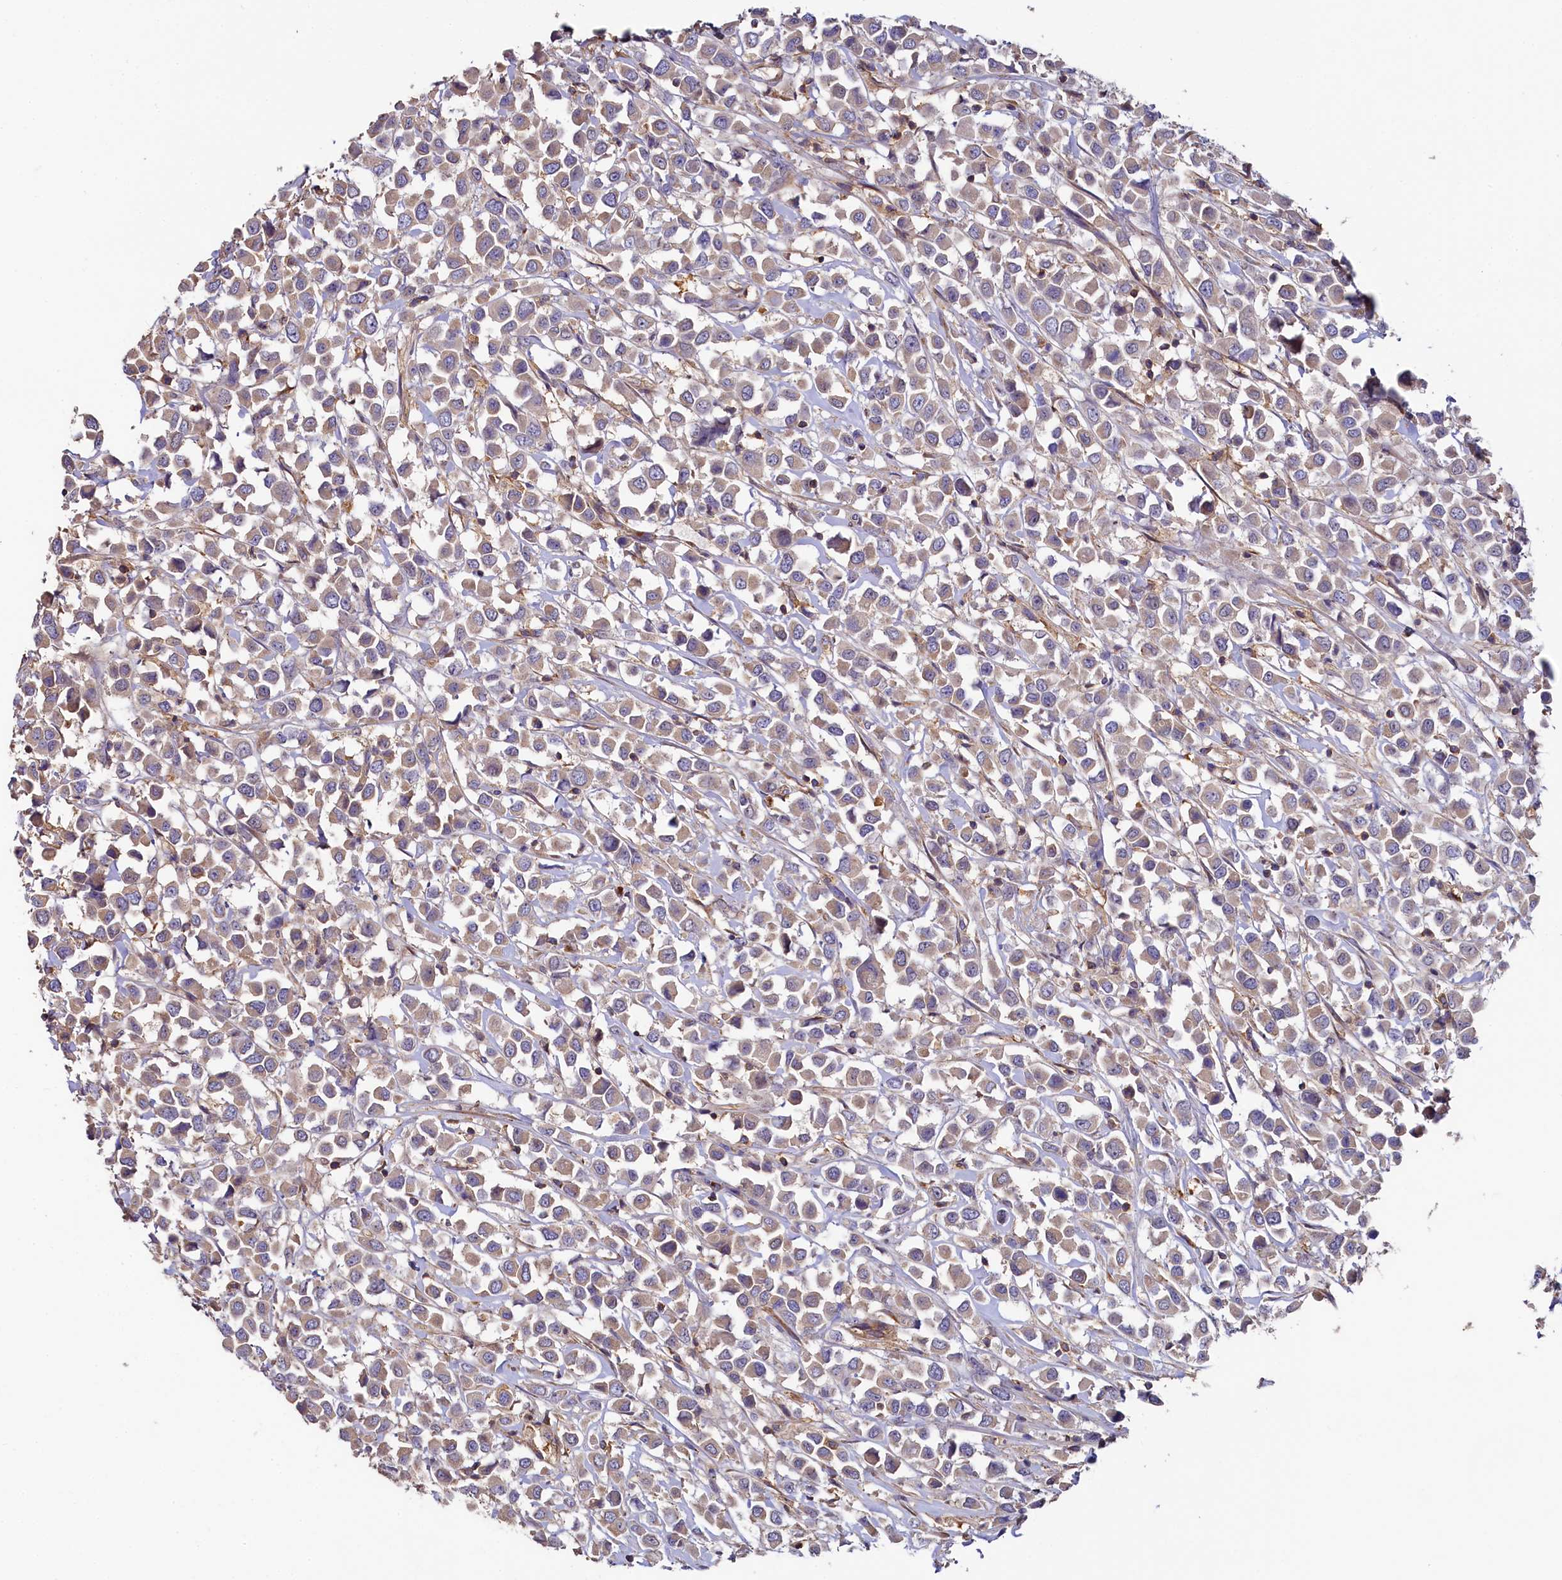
{"staining": {"intensity": "weak", "quantity": ">75%", "location": "cytoplasmic/membranous"}, "tissue": "breast cancer", "cell_type": "Tumor cells", "image_type": "cancer", "snomed": [{"axis": "morphology", "description": "Duct carcinoma"}, {"axis": "topography", "description": "Breast"}], "caption": "The photomicrograph reveals a brown stain indicating the presence of a protein in the cytoplasmic/membranous of tumor cells in invasive ductal carcinoma (breast).", "gene": "PPIP5K1", "patient": {"sex": "female", "age": 61}}